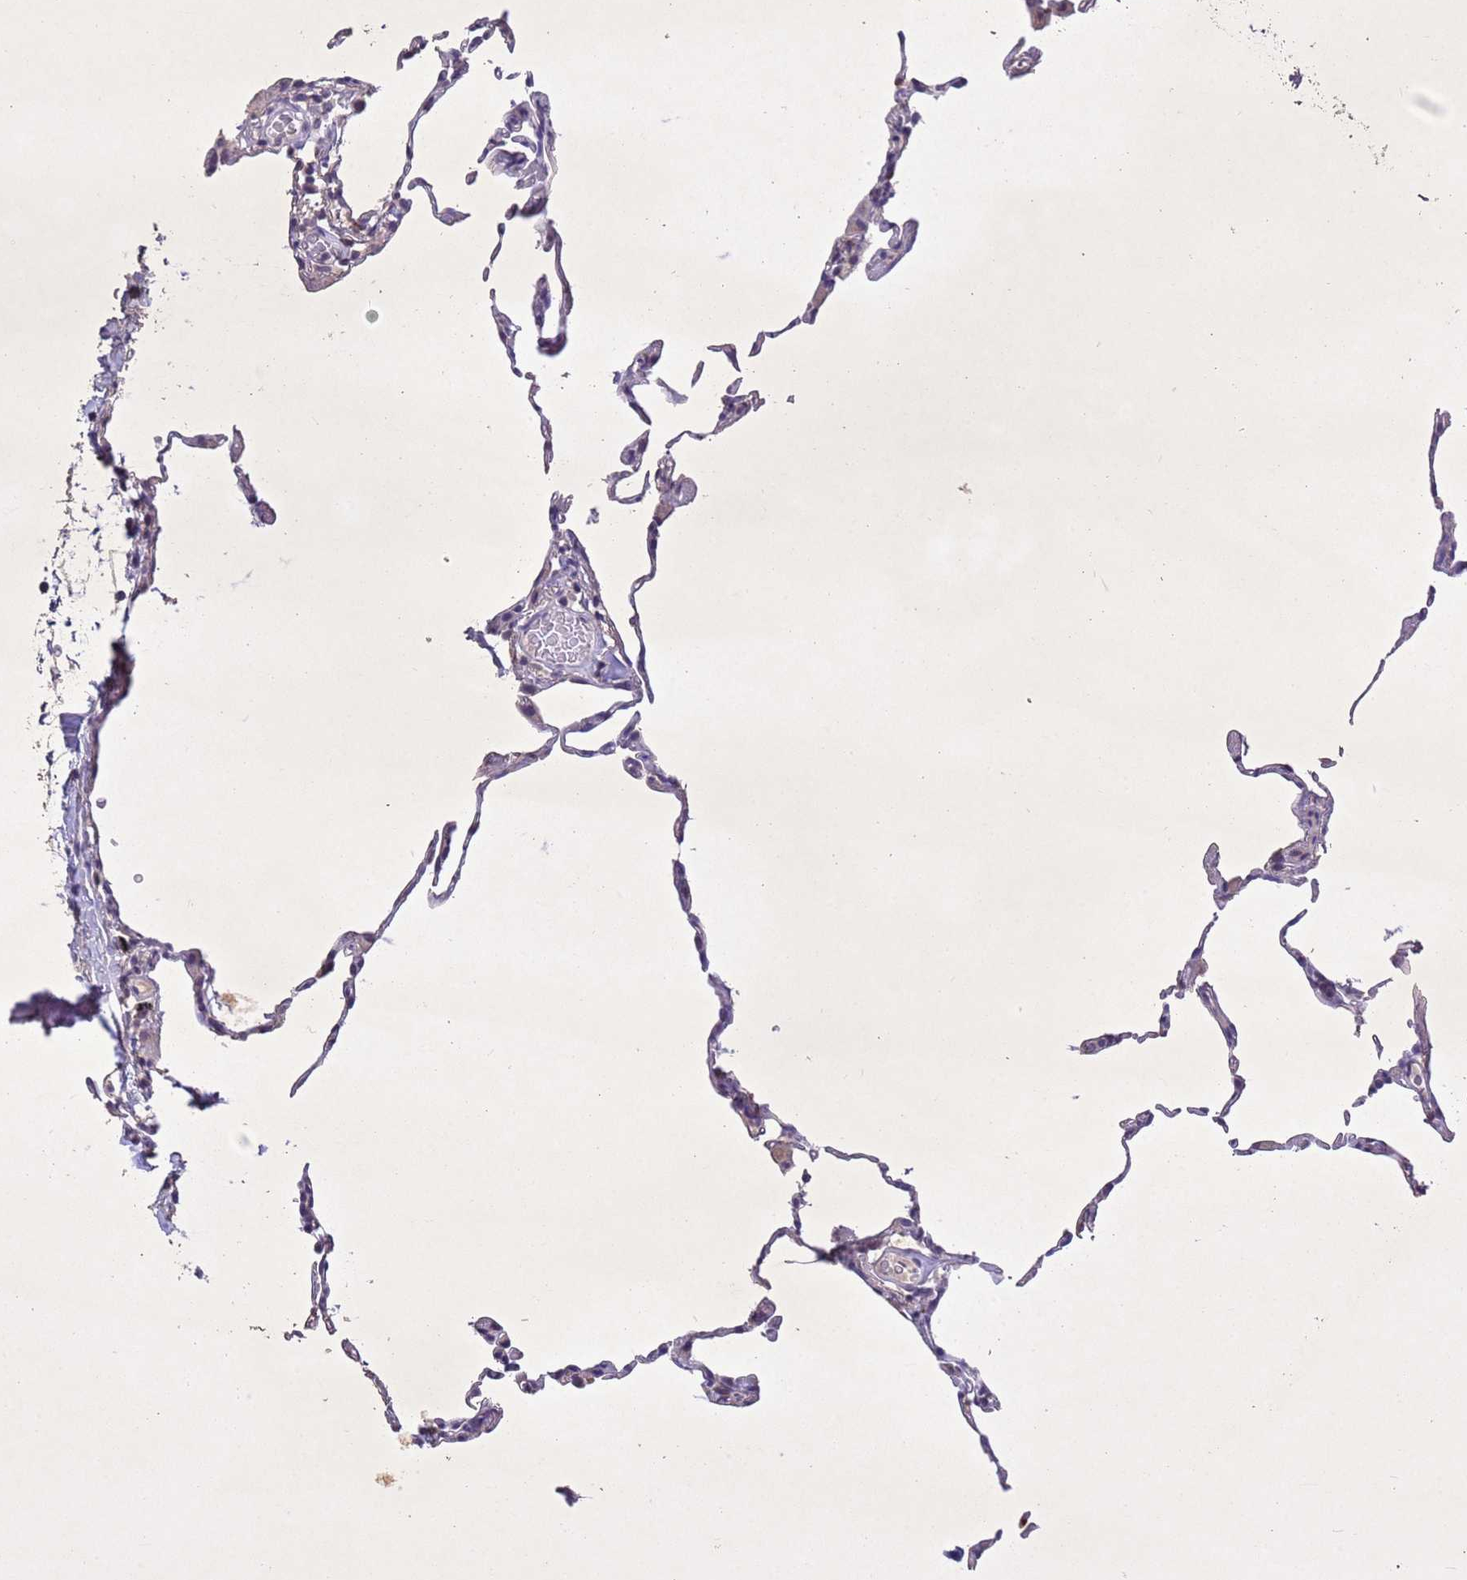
{"staining": {"intensity": "negative", "quantity": "none", "location": "none"}, "tissue": "lung", "cell_type": "Alveolar cells", "image_type": "normal", "snomed": [{"axis": "morphology", "description": "Normal tissue, NOS"}, {"axis": "topography", "description": "Lung"}], "caption": "Protein analysis of normal lung demonstrates no significant staining in alveolar cells.", "gene": "NLRP11", "patient": {"sex": "female", "age": 57}}